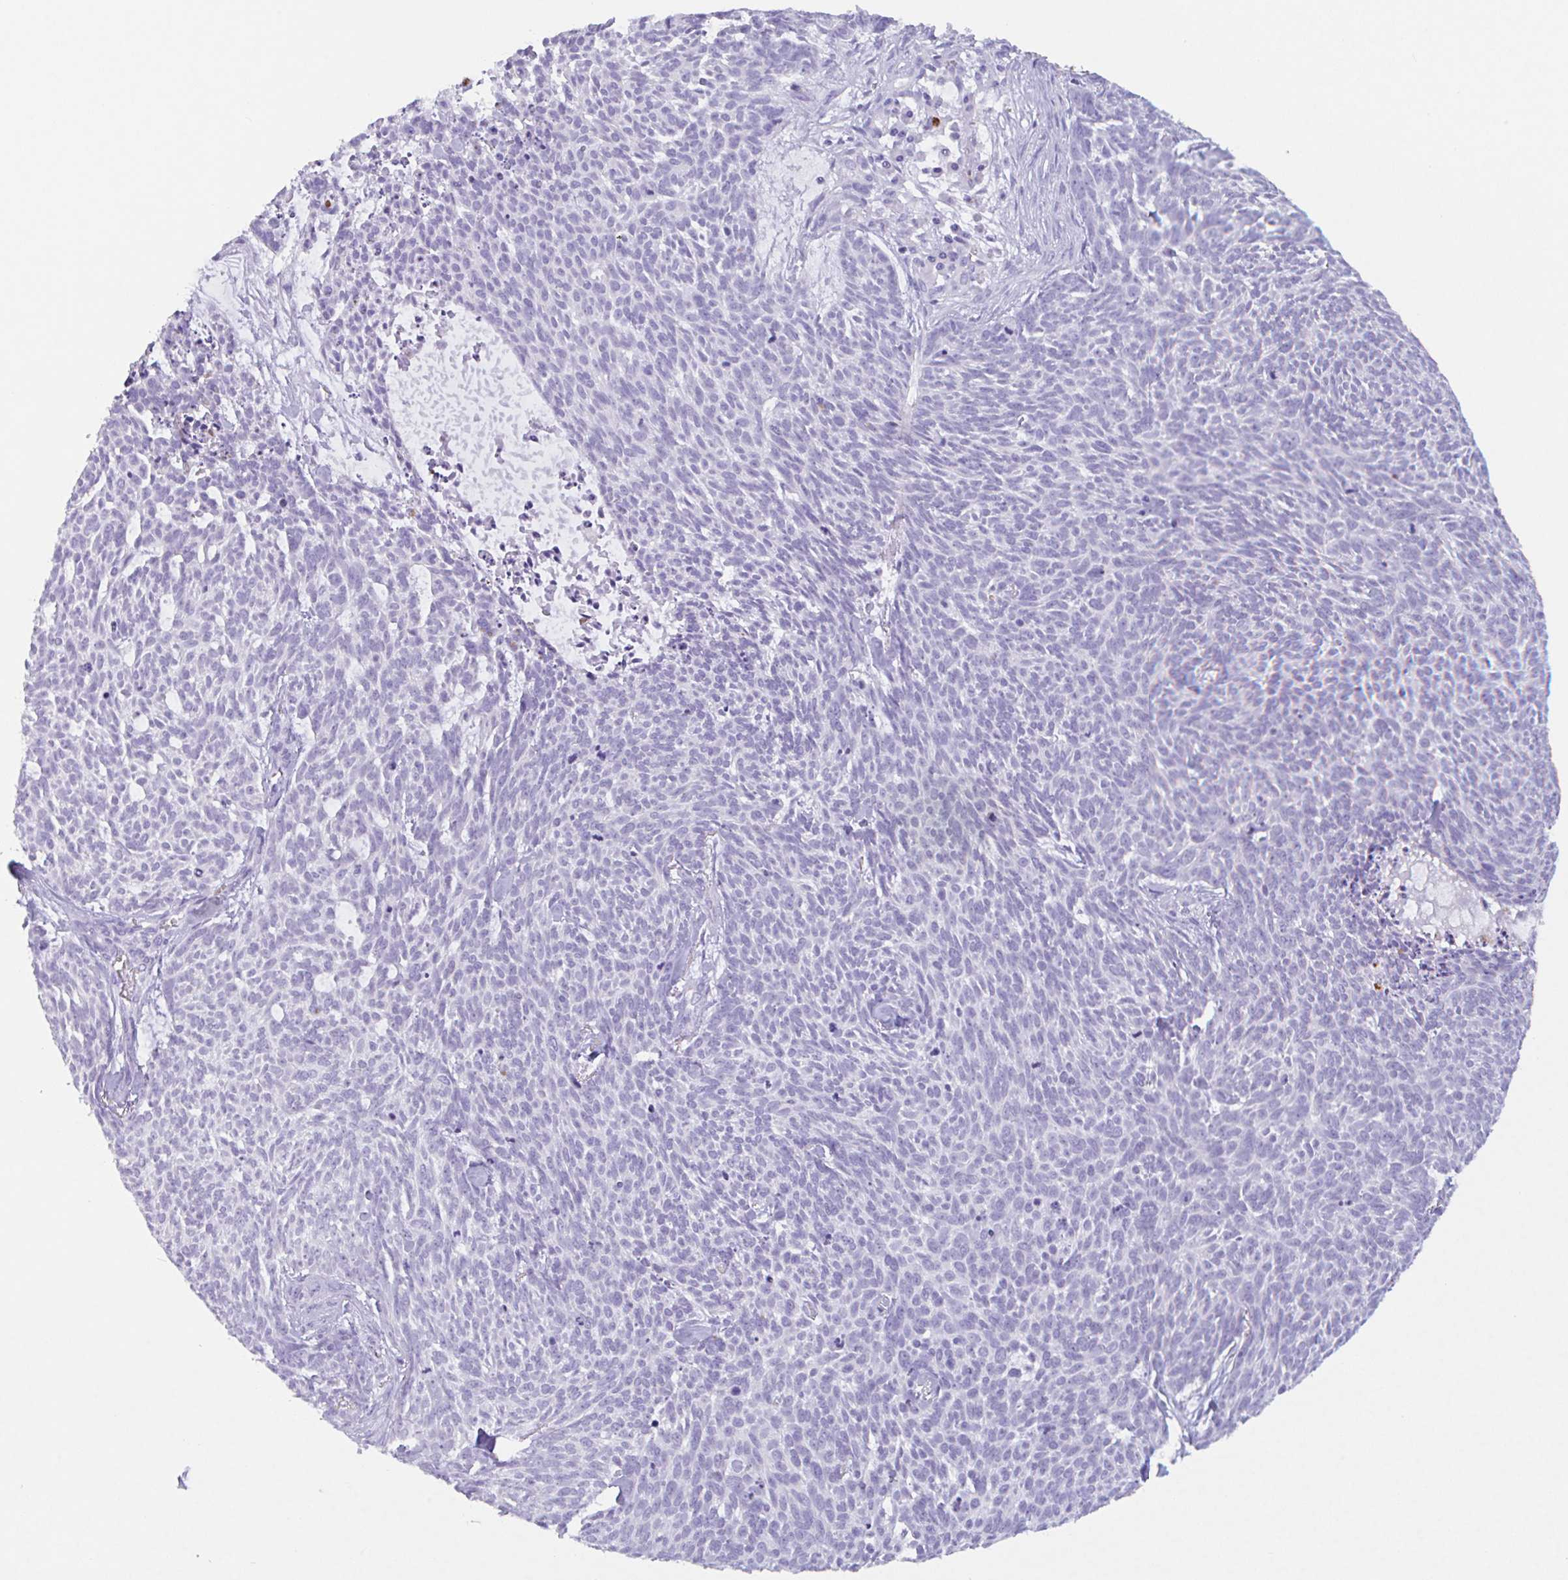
{"staining": {"intensity": "negative", "quantity": "none", "location": "none"}, "tissue": "skin cancer", "cell_type": "Tumor cells", "image_type": "cancer", "snomed": [{"axis": "morphology", "description": "Basal cell carcinoma"}, {"axis": "topography", "description": "Skin"}], "caption": "Tumor cells show no significant positivity in skin cancer (basal cell carcinoma).", "gene": "DTWD2", "patient": {"sex": "female", "age": 93}}